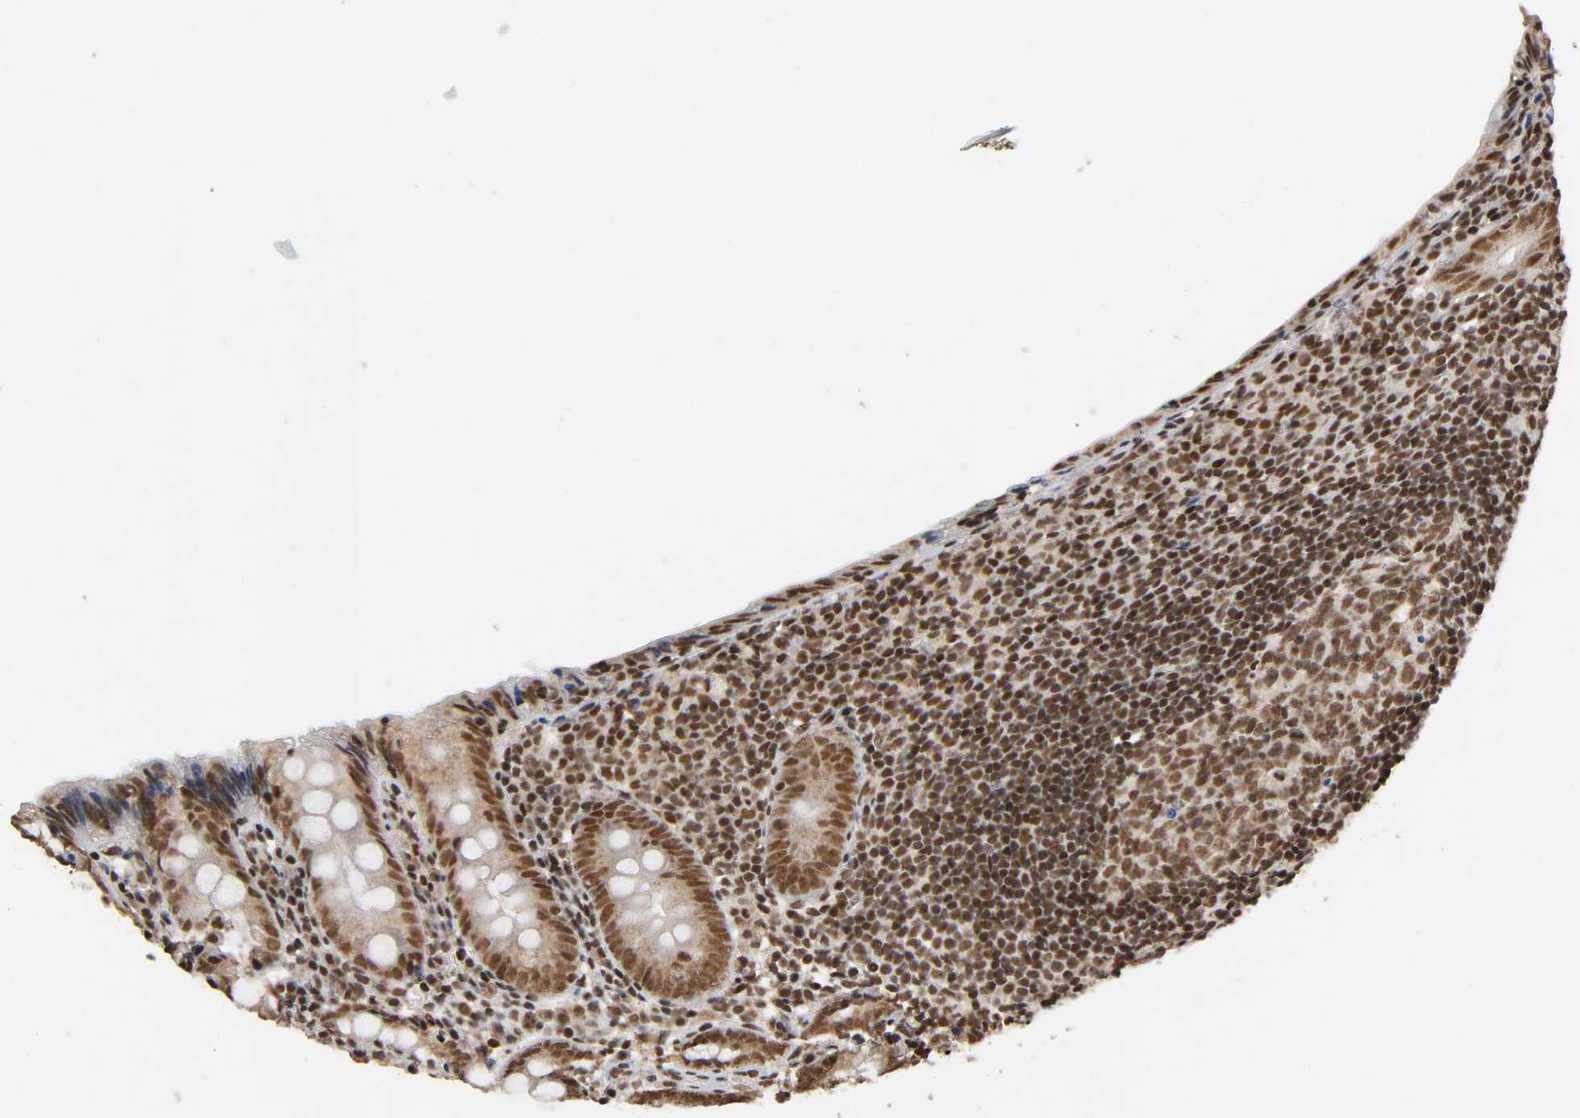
{"staining": {"intensity": "moderate", "quantity": ">75%", "location": "cytoplasmic/membranous,nuclear"}, "tissue": "appendix", "cell_type": "Glandular cells", "image_type": "normal", "snomed": [{"axis": "morphology", "description": "Normal tissue, NOS"}, {"axis": "topography", "description": "Appendix"}], "caption": "Unremarkable appendix displays moderate cytoplasmic/membranous,nuclear positivity in about >75% of glandular cells, visualized by immunohistochemistry.", "gene": "ZNF384", "patient": {"sex": "female", "age": 10}}